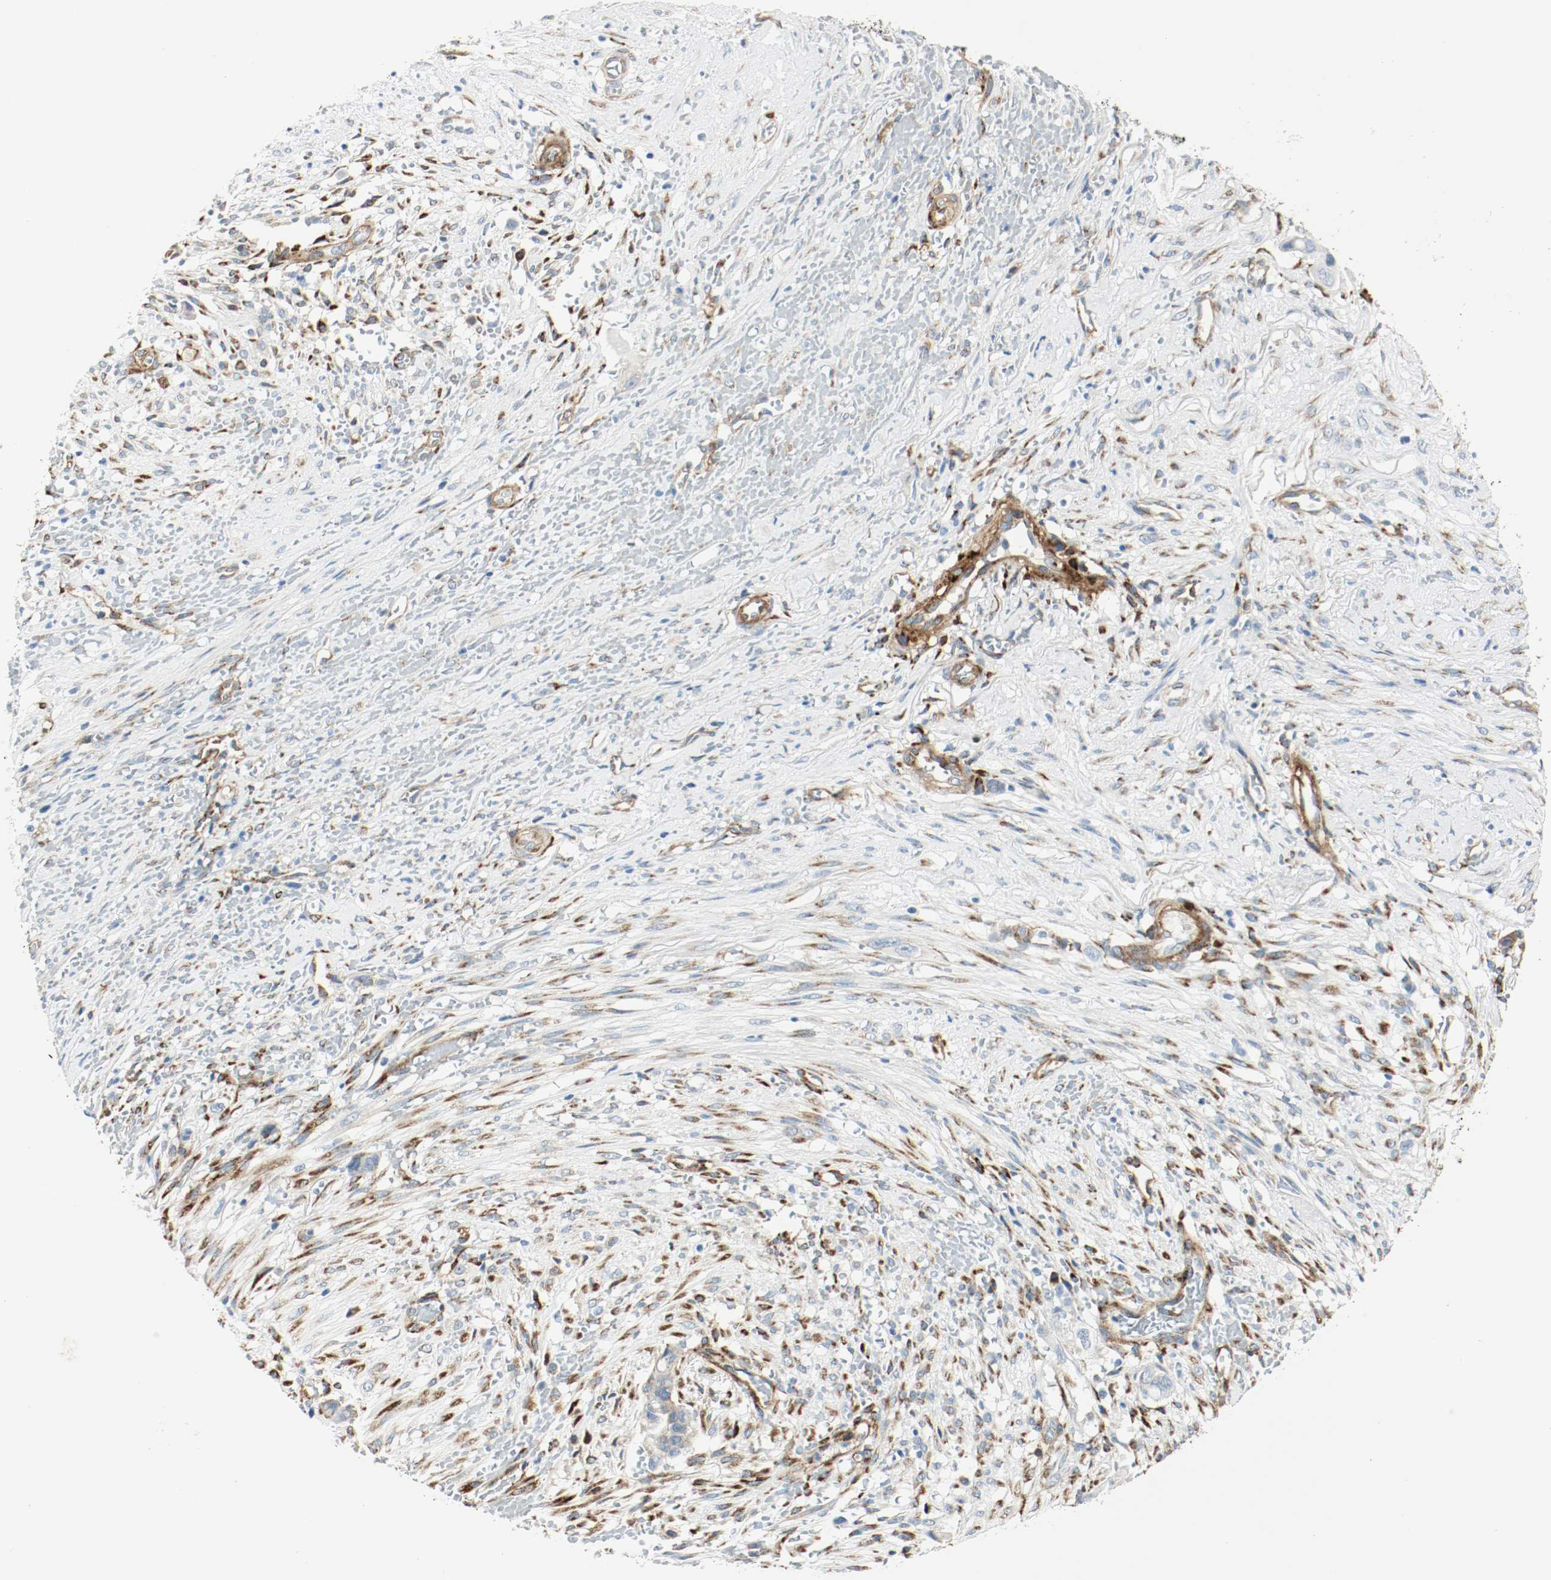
{"staining": {"intensity": "weak", "quantity": "25%-75%", "location": "cytoplasmic/membranous"}, "tissue": "liver cancer", "cell_type": "Tumor cells", "image_type": "cancer", "snomed": [{"axis": "morphology", "description": "Cholangiocarcinoma"}, {"axis": "topography", "description": "Liver"}], "caption": "Approximately 25%-75% of tumor cells in human liver cancer show weak cytoplasmic/membranous protein positivity as visualized by brown immunohistochemical staining.", "gene": "LAMB1", "patient": {"sex": "female", "age": 70}}